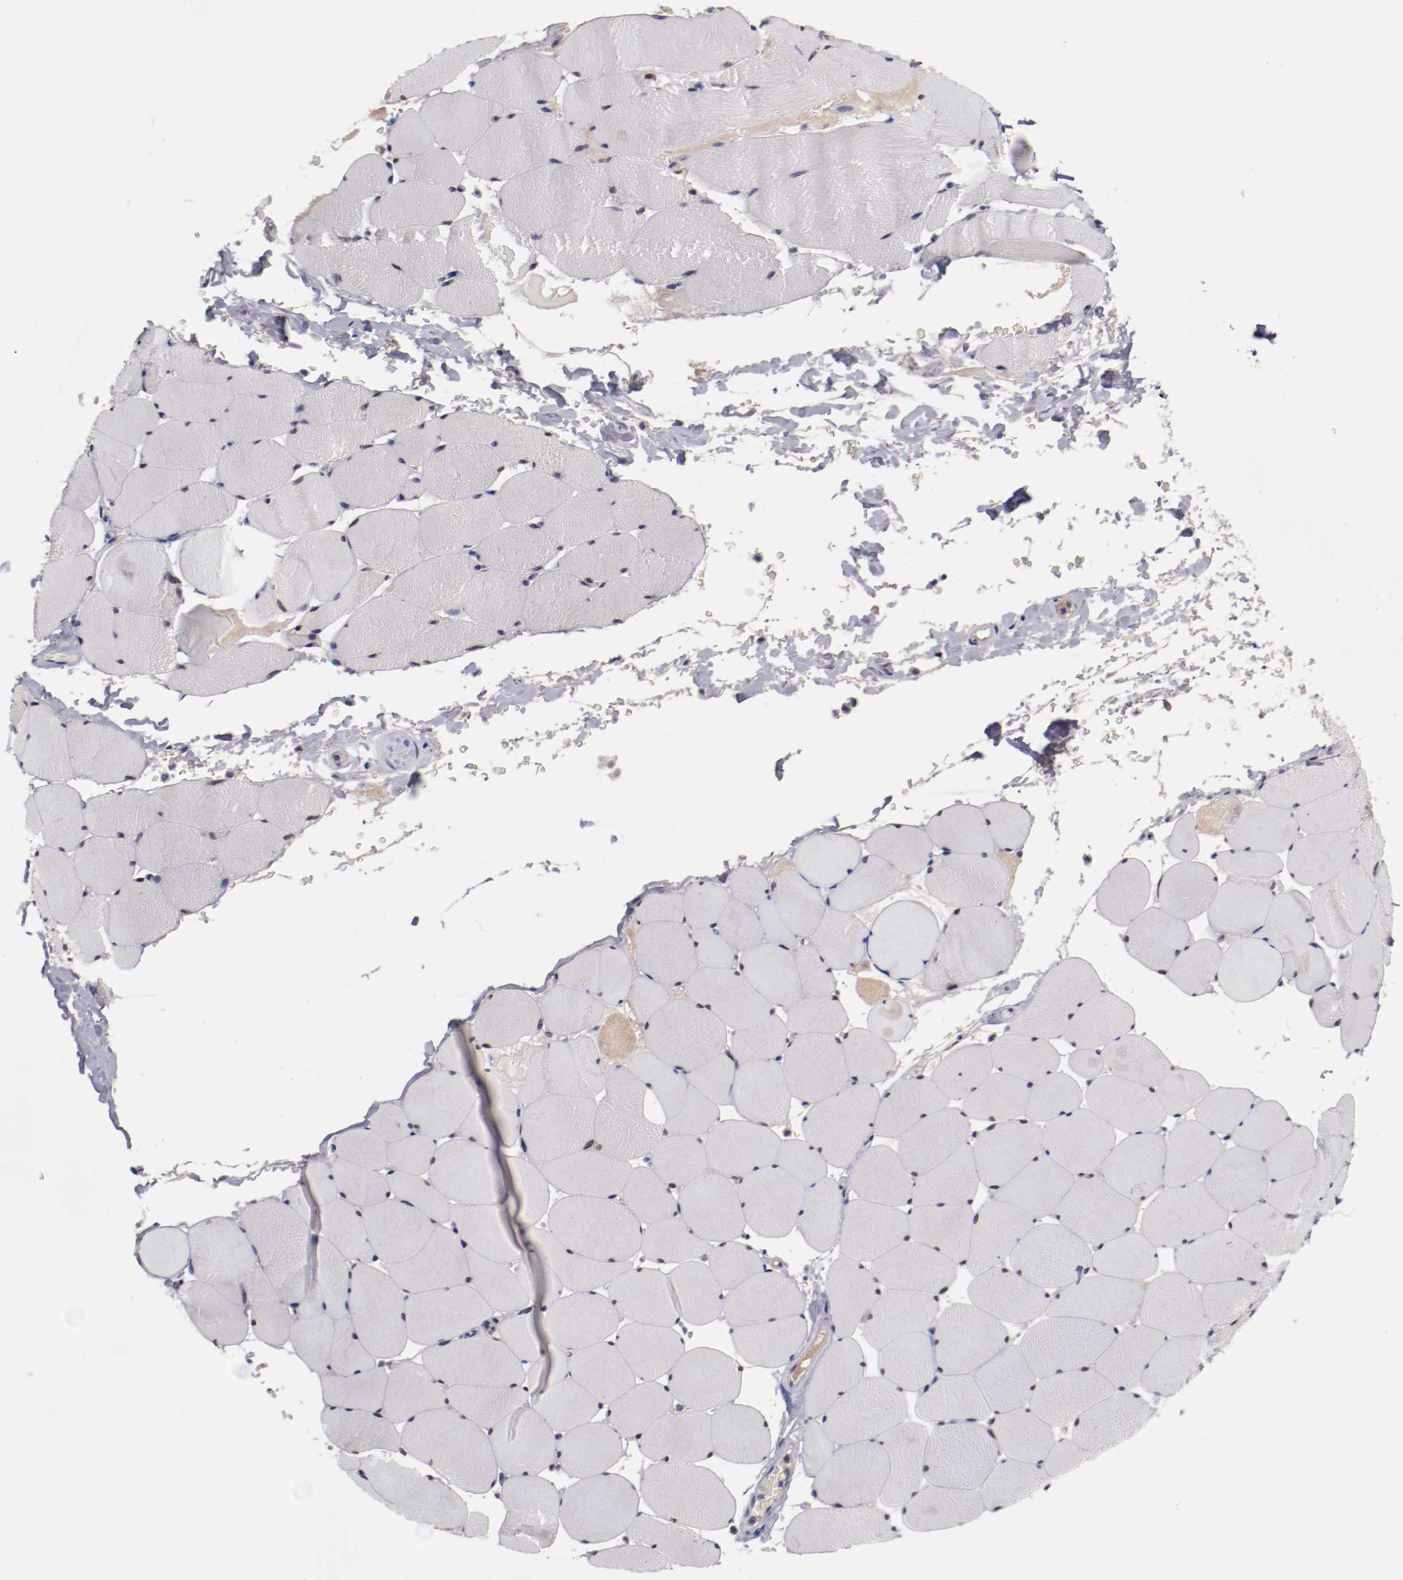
{"staining": {"intensity": "negative", "quantity": "none", "location": "none"}, "tissue": "skeletal muscle", "cell_type": "Myocytes", "image_type": "normal", "snomed": [{"axis": "morphology", "description": "Normal tissue, NOS"}, {"axis": "topography", "description": "Skeletal muscle"}], "caption": "High power microscopy histopathology image of an IHC micrograph of benign skeletal muscle, revealing no significant expression in myocytes.", "gene": "FAM81A", "patient": {"sex": "male", "age": 62}}